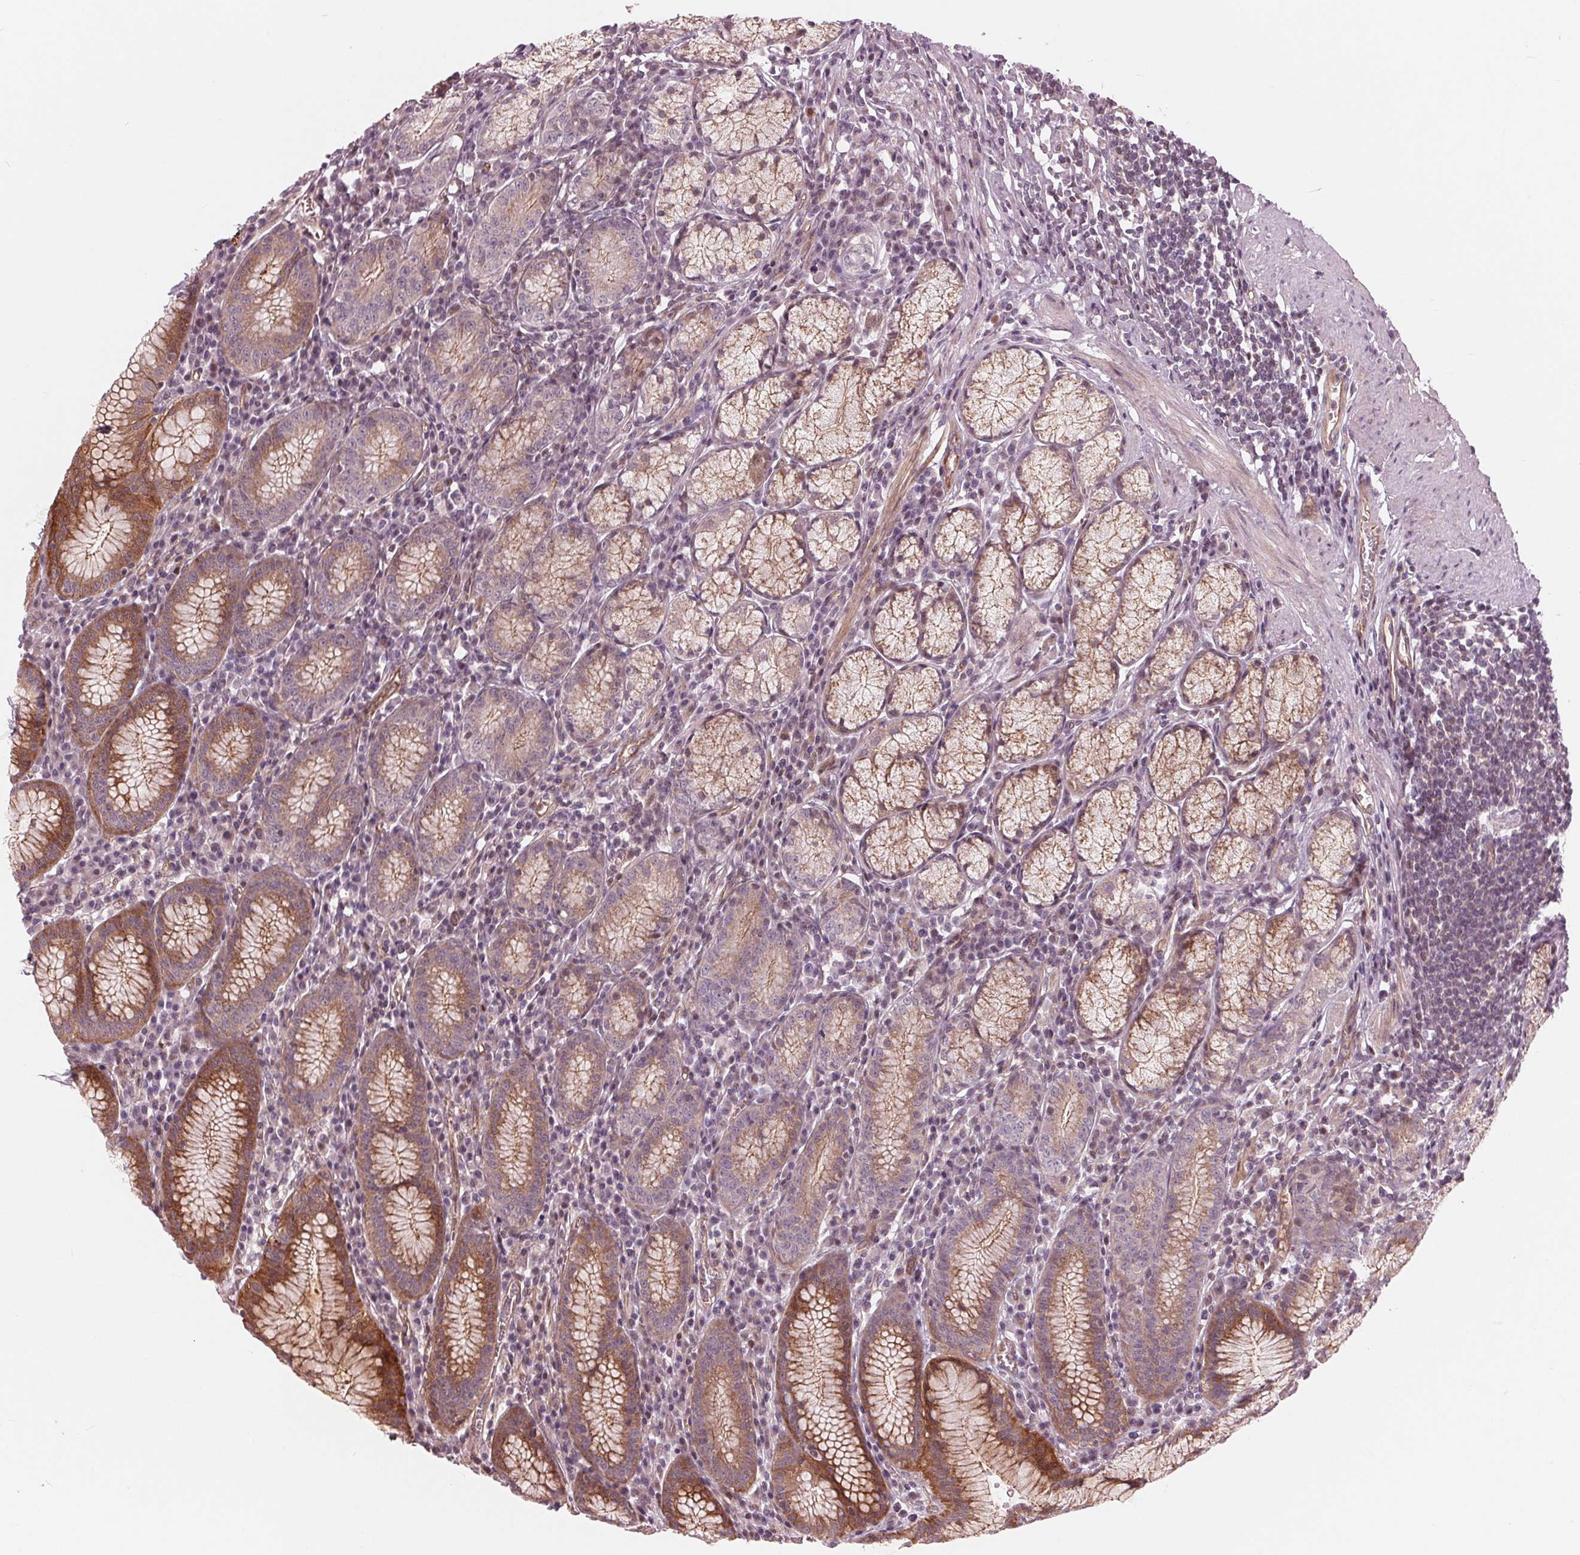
{"staining": {"intensity": "moderate", "quantity": "25%-75%", "location": "cytoplasmic/membranous"}, "tissue": "stomach", "cell_type": "Glandular cells", "image_type": "normal", "snomed": [{"axis": "morphology", "description": "Normal tissue, NOS"}, {"axis": "topography", "description": "Stomach"}], "caption": "About 25%-75% of glandular cells in benign human stomach reveal moderate cytoplasmic/membranous protein expression as visualized by brown immunohistochemical staining.", "gene": "TXNIP", "patient": {"sex": "male", "age": 55}}